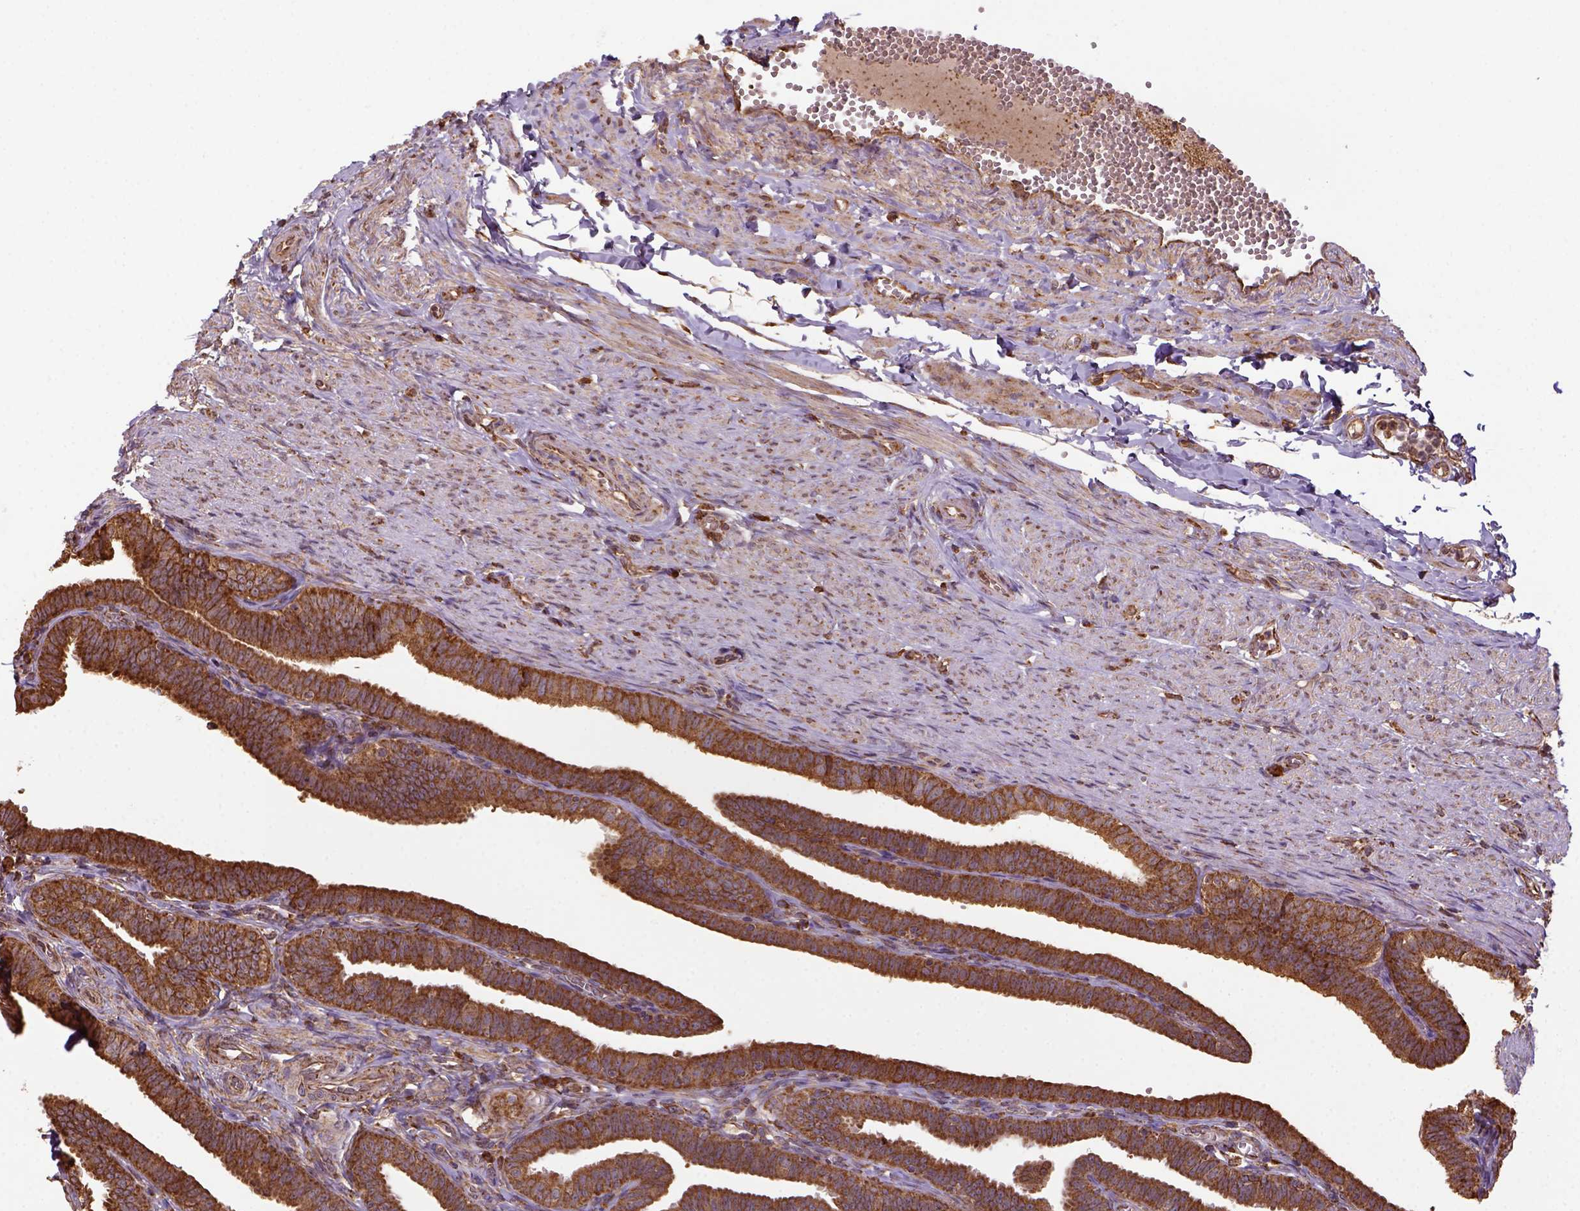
{"staining": {"intensity": "strong", "quantity": ">75%", "location": "cytoplasmic/membranous"}, "tissue": "fallopian tube", "cell_type": "Glandular cells", "image_type": "normal", "snomed": [{"axis": "morphology", "description": "Normal tissue, NOS"}, {"axis": "topography", "description": "Fallopian tube"}], "caption": "Brown immunohistochemical staining in unremarkable human fallopian tube reveals strong cytoplasmic/membranous positivity in about >75% of glandular cells.", "gene": "MAPK8IP3", "patient": {"sex": "female", "age": 25}}